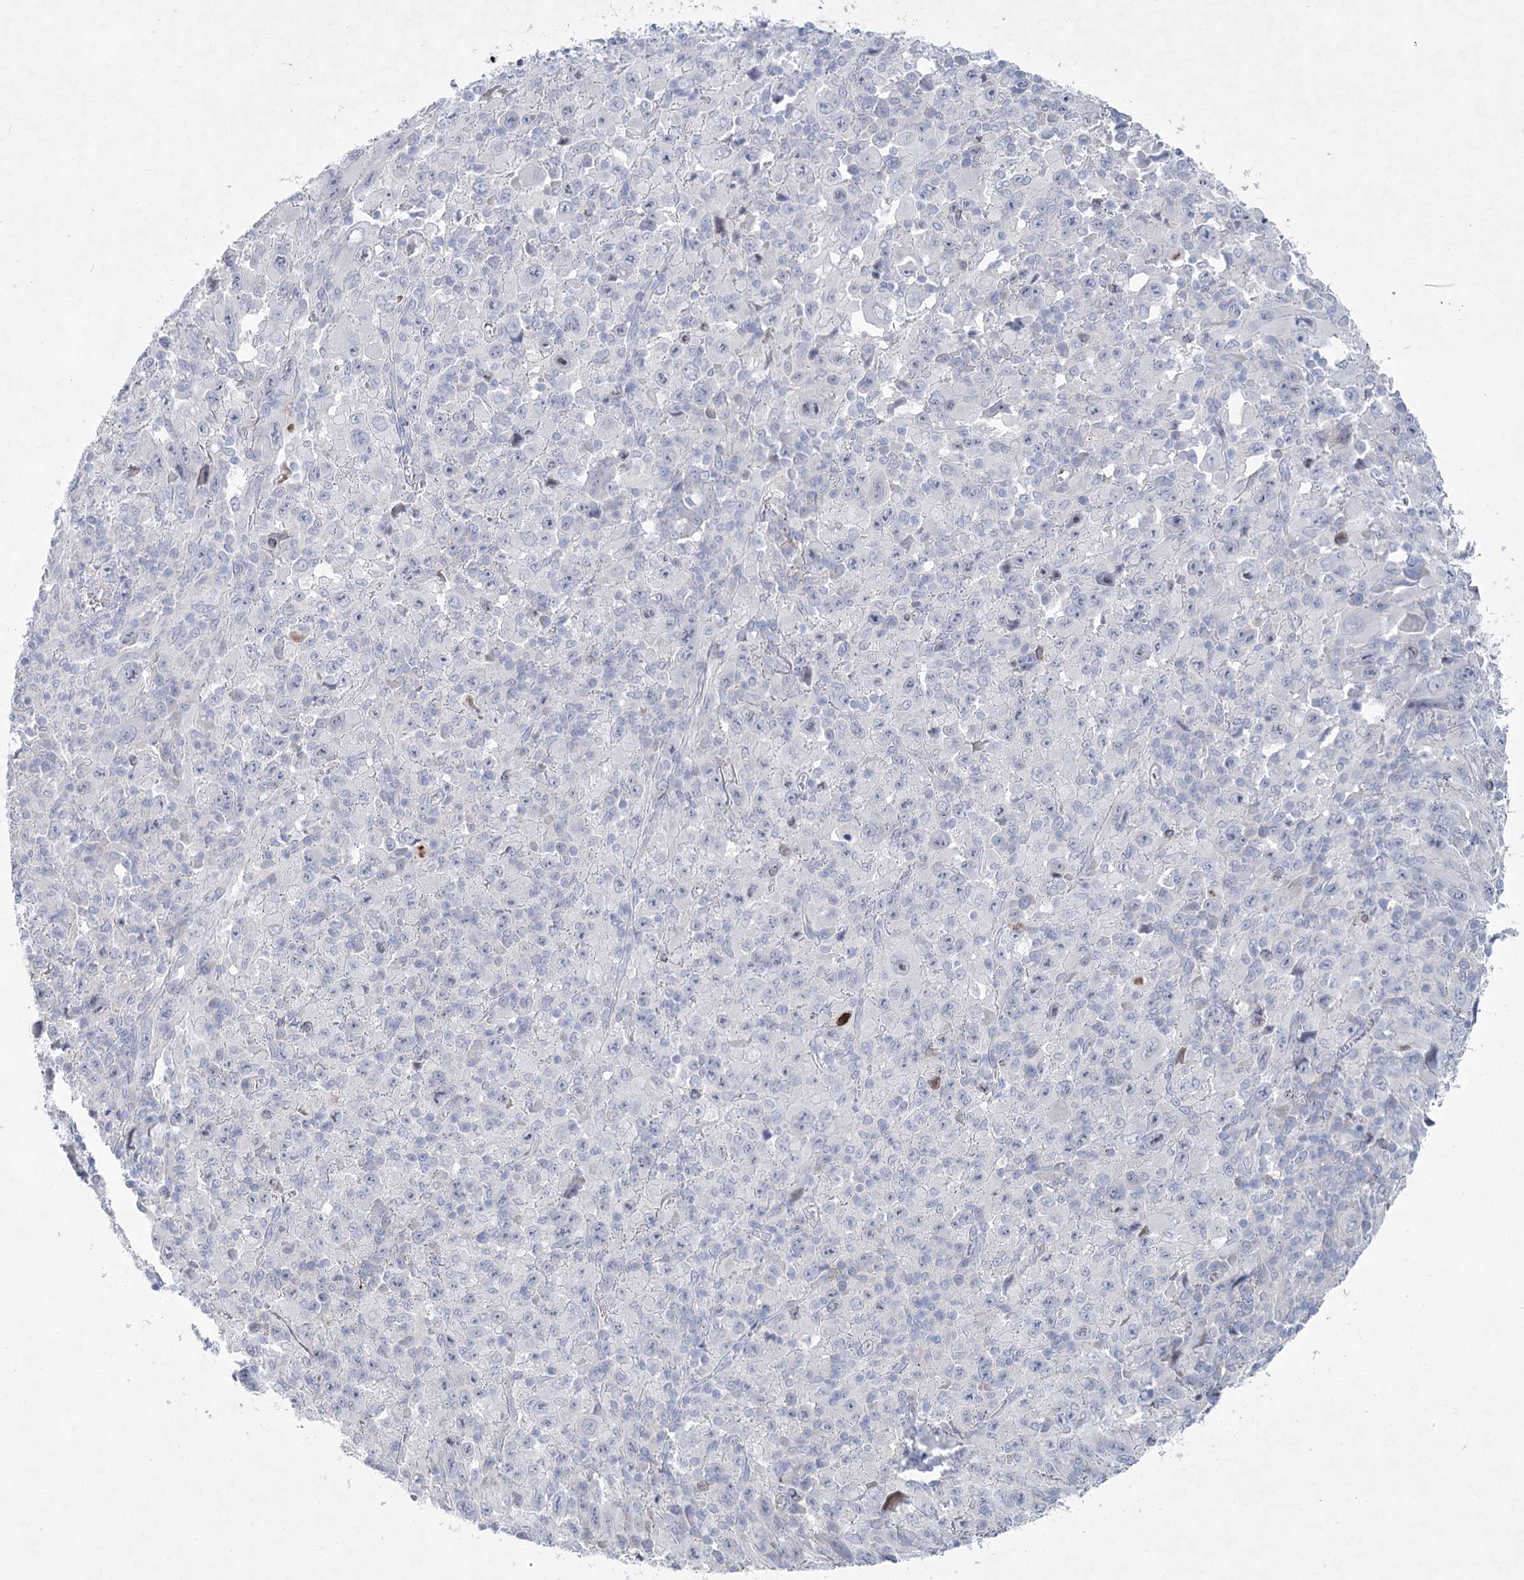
{"staining": {"intensity": "negative", "quantity": "none", "location": "none"}, "tissue": "melanoma", "cell_type": "Tumor cells", "image_type": "cancer", "snomed": [{"axis": "morphology", "description": "Malignant melanoma, Metastatic site"}, {"axis": "topography", "description": "Skin"}], "caption": "A photomicrograph of malignant melanoma (metastatic site) stained for a protein exhibits no brown staining in tumor cells.", "gene": "WDR74", "patient": {"sex": "female", "age": 56}}